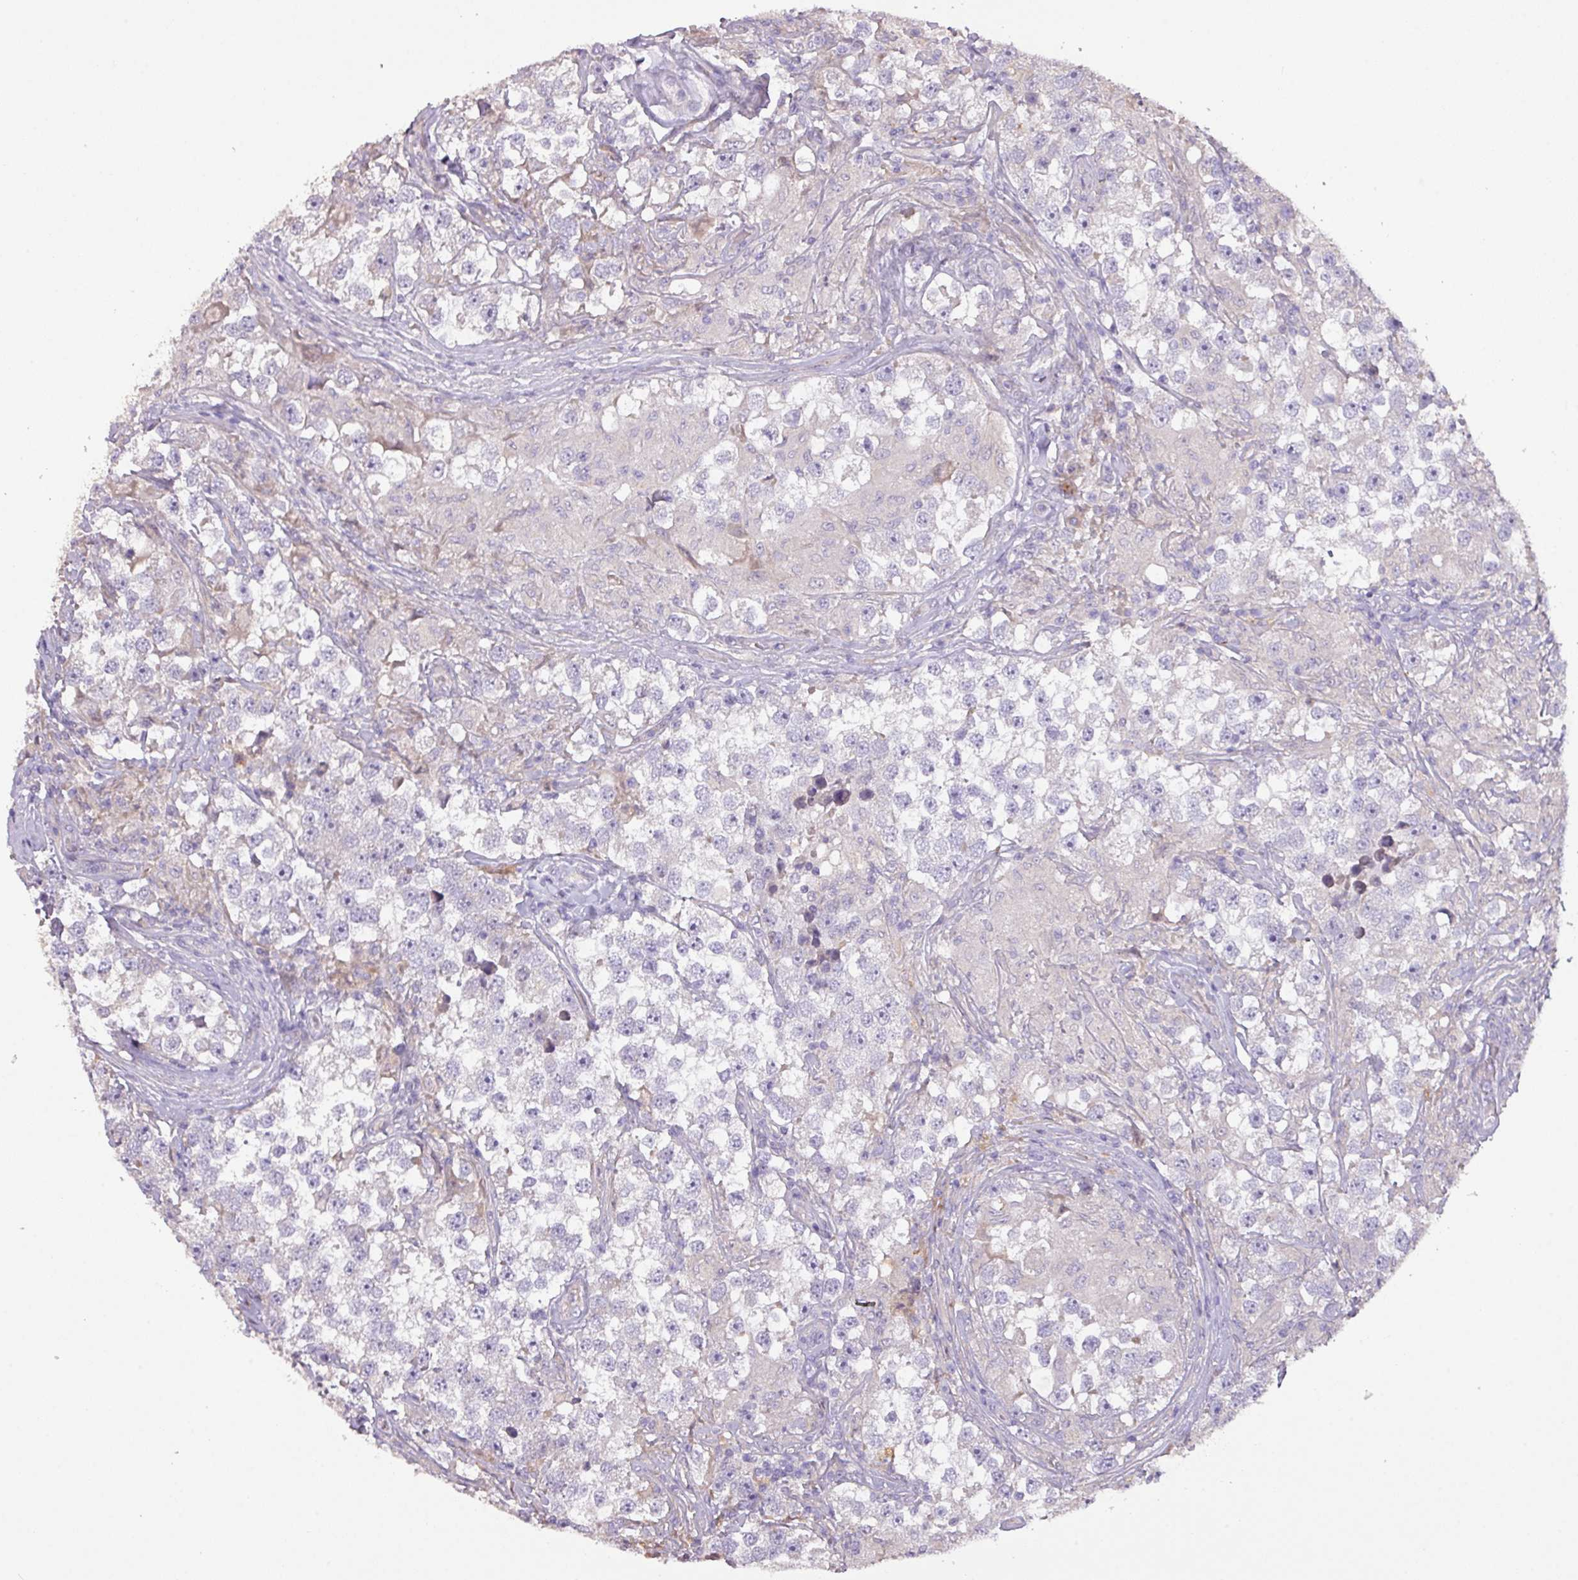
{"staining": {"intensity": "negative", "quantity": "none", "location": "none"}, "tissue": "testis cancer", "cell_type": "Tumor cells", "image_type": "cancer", "snomed": [{"axis": "morphology", "description": "Seminoma, NOS"}, {"axis": "topography", "description": "Testis"}], "caption": "Tumor cells are negative for brown protein staining in testis cancer (seminoma).", "gene": "PRADC1", "patient": {"sex": "male", "age": 46}}